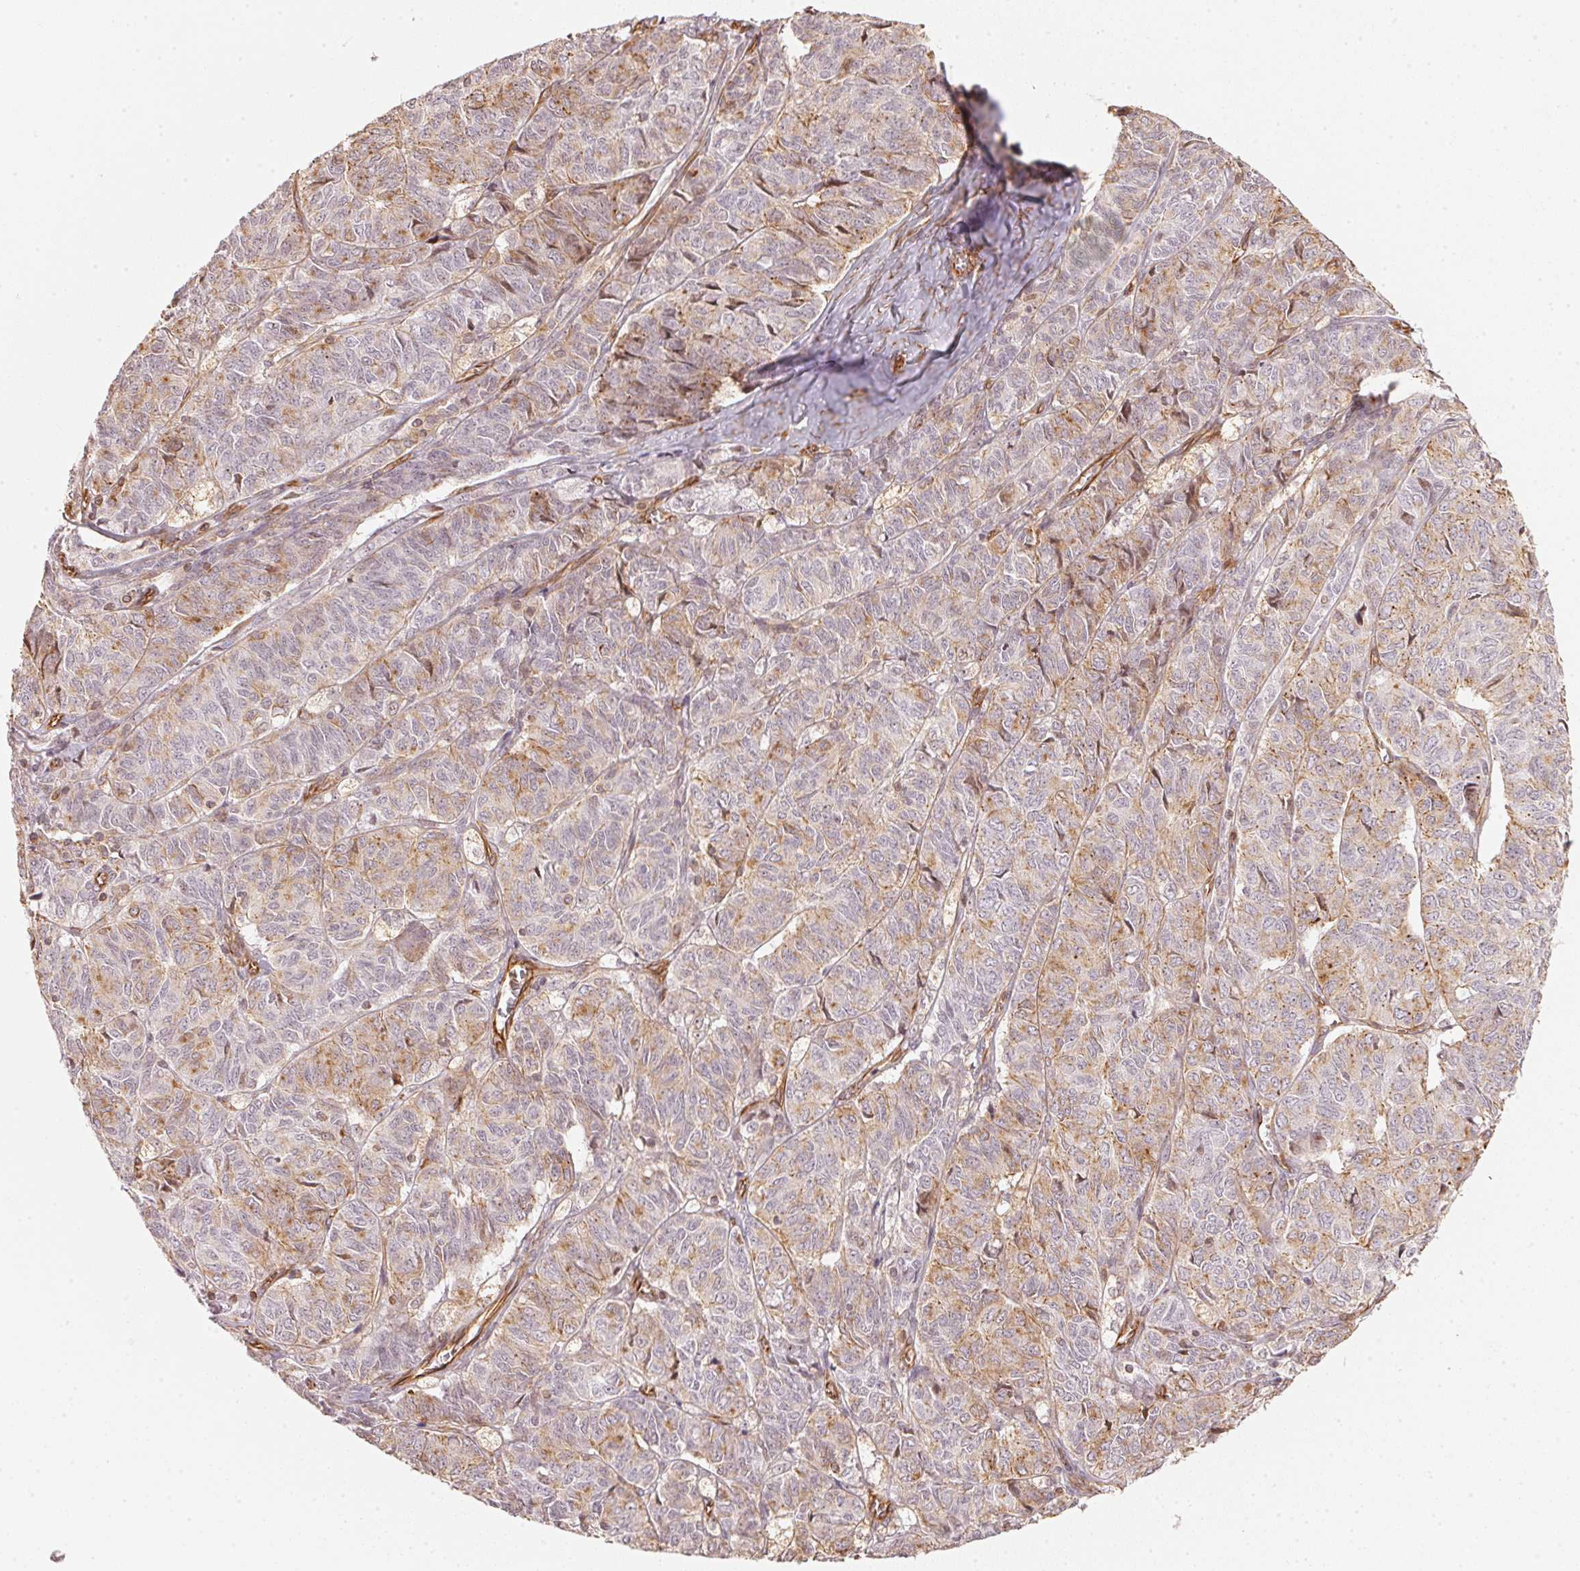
{"staining": {"intensity": "weak", "quantity": "25%-75%", "location": "cytoplasmic/membranous"}, "tissue": "ovarian cancer", "cell_type": "Tumor cells", "image_type": "cancer", "snomed": [{"axis": "morphology", "description": "Carcinoma, endometroid"}, {"axis": "topography", "description": "Ovary"}], "caption": "The photomicrograph exhibits immunohistochemical staining of ovarian endometroid carcinoma. There is weak cytoplasmic/membranous expression is seen in approximately 25%-75% of tumor cells.", "gene": "FOXR2", "patient": {"sex": "female", "age": 80}}